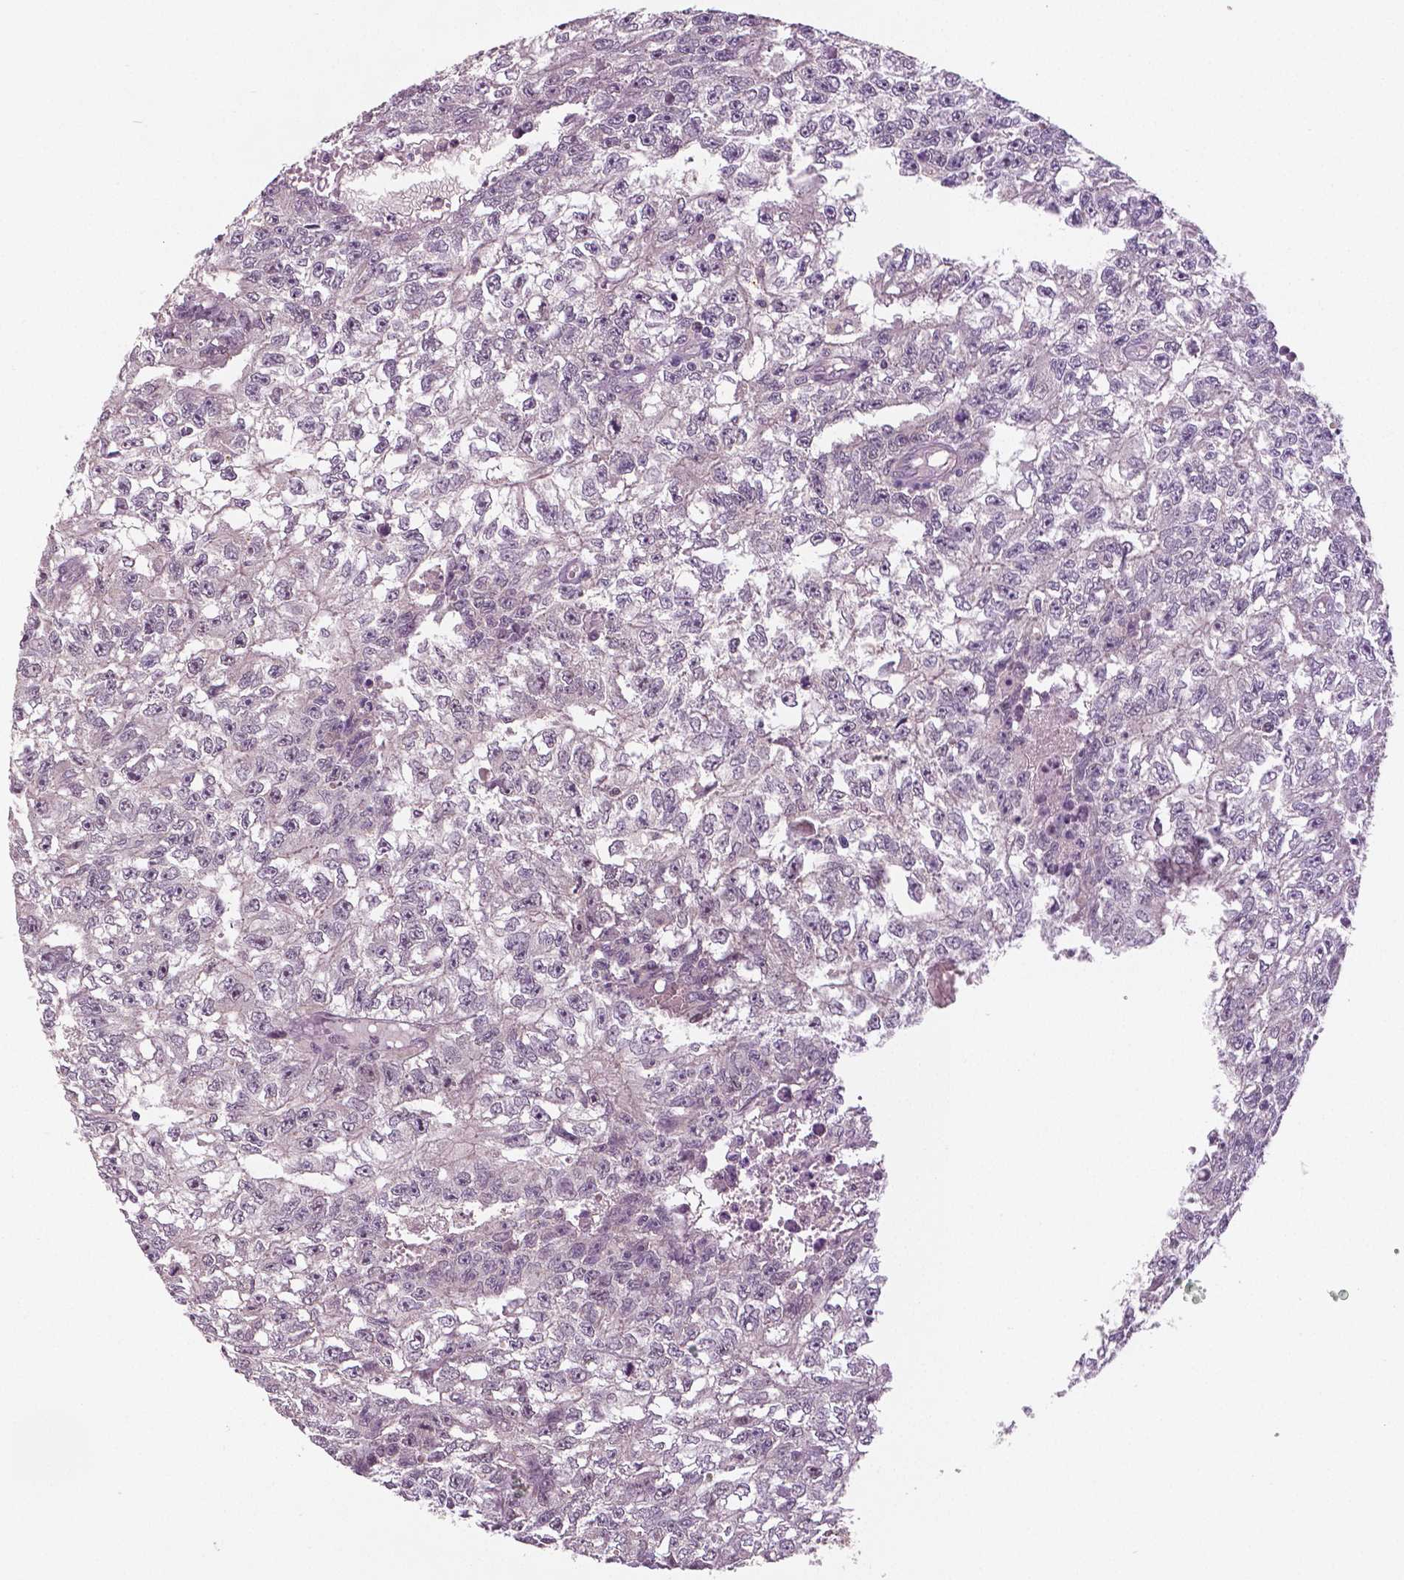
{"staining": {"intensity": "negative", "quantity": "none", "location": "none"}, "tissue": "testis cancer", "cell_type": "Tumor cells", "image_type": "cancer", "snomed": [{"axis": "morphology", "description": "Carcinoma, Embryonal, NOS"}, {"axis": "morphology", "description": "Teratoma, malignant, NOS"}, {"axis": "topography", "description": "Testis"}], "caption": "IHC photomicrograph of human testis embryonal carcinoma stained for a protein (brown), which reveals no expression in tumor cells.", "gene": "MKI67", "patient": {"sex": "male", "age": 24}}